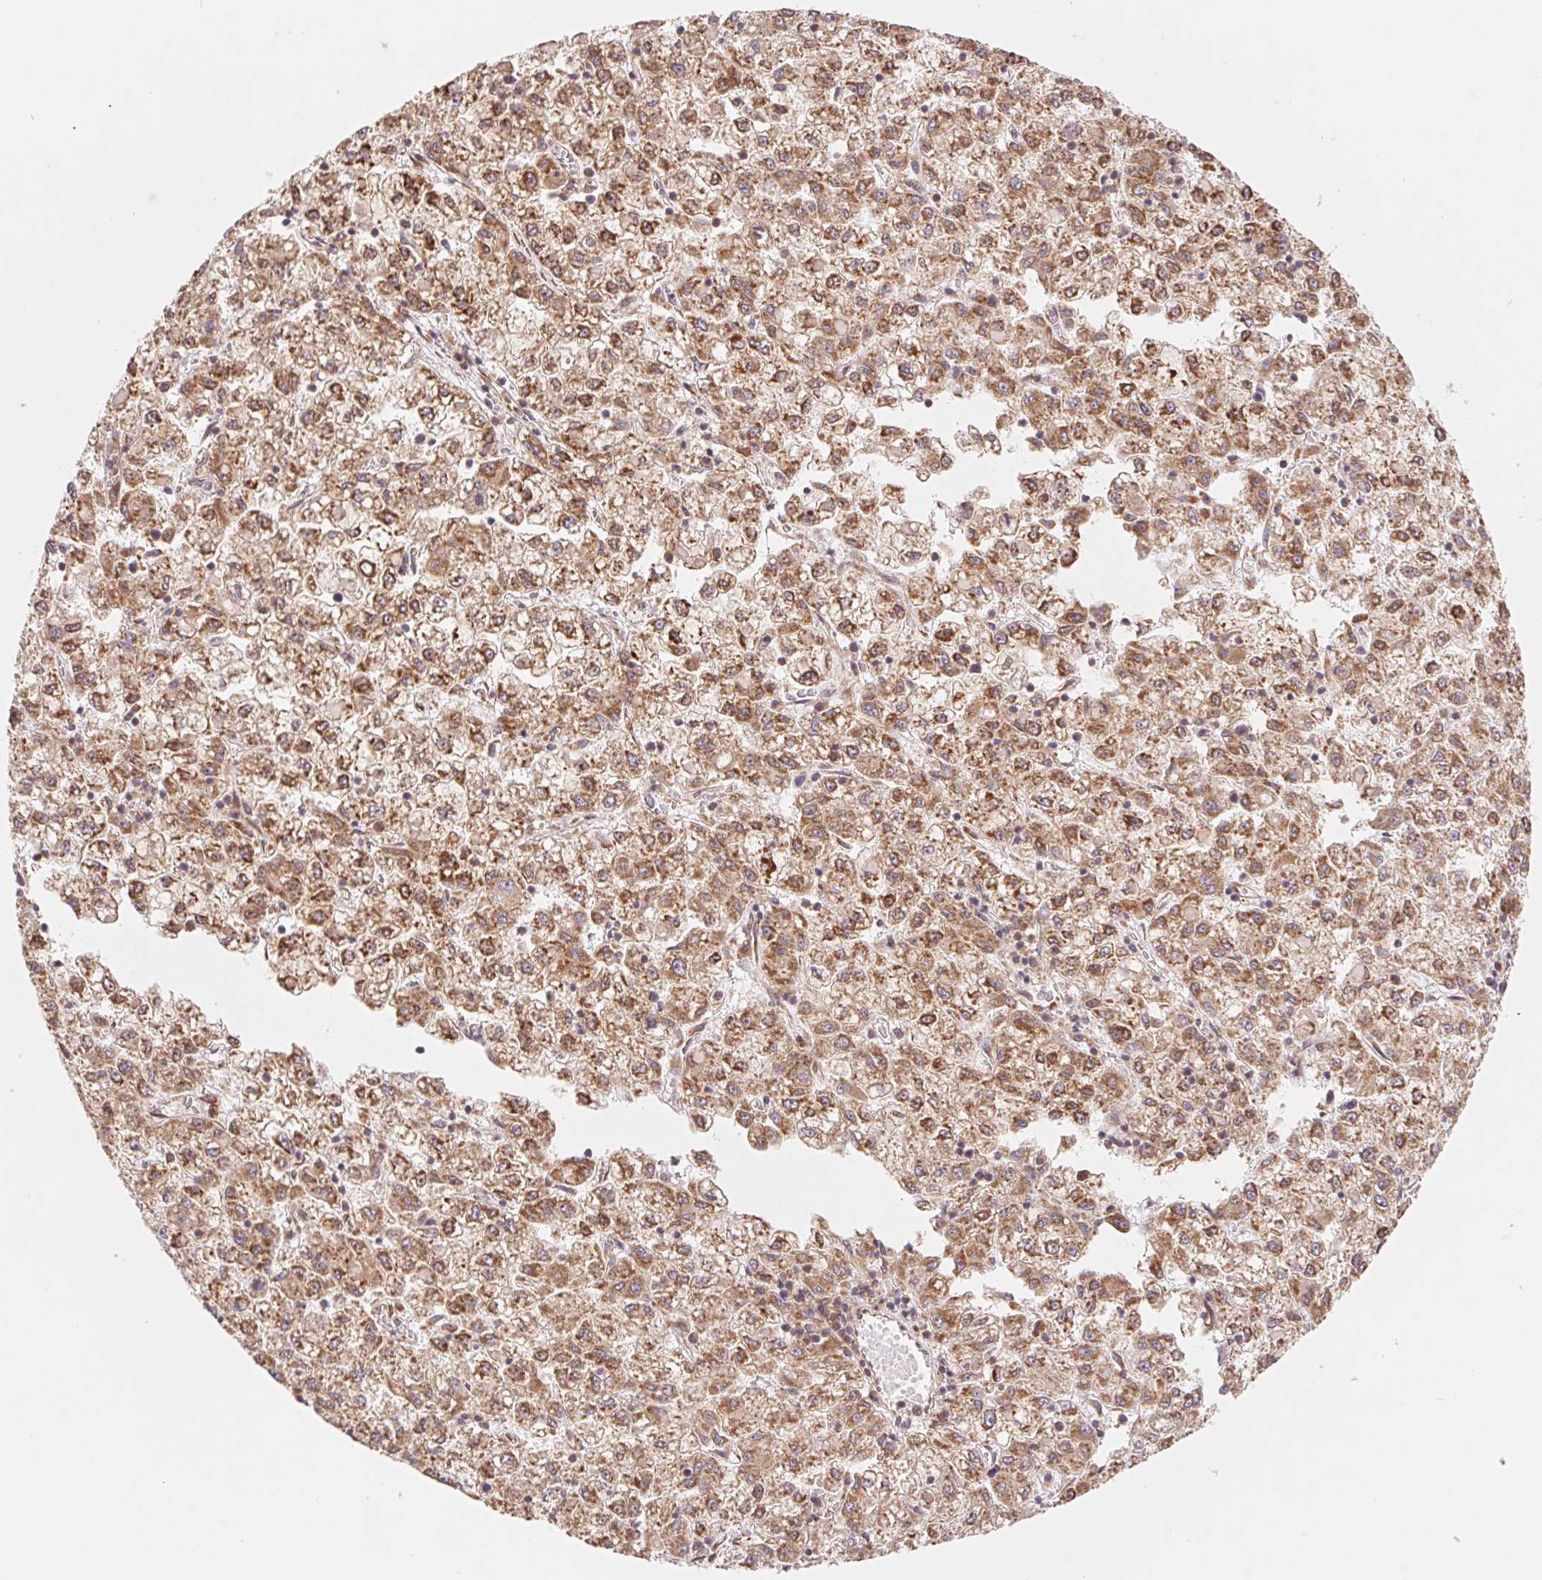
{"staining": {"intensity": "moderate", "quantity": ">75%", "location": "cytoplasmic/membranous"}, "tissue": "liver cancer", "cell_type": "Tumor cells", "image_type": "cancer", "snomed": [{"axis": "morphology", "description": "Carcinoma, Hepatocellular, NOS"}, {"axis": "topography", "description": "Liver"}], "caption": "The micrograph demonstrates a brown stain indicating the presence of a protein in the cytoplasmic/membranous of tumor cells in liver cancer (hepatocellular carcinoma).", "gene": "RPL27A", "patient": {"sex": "male", "age": 40}}